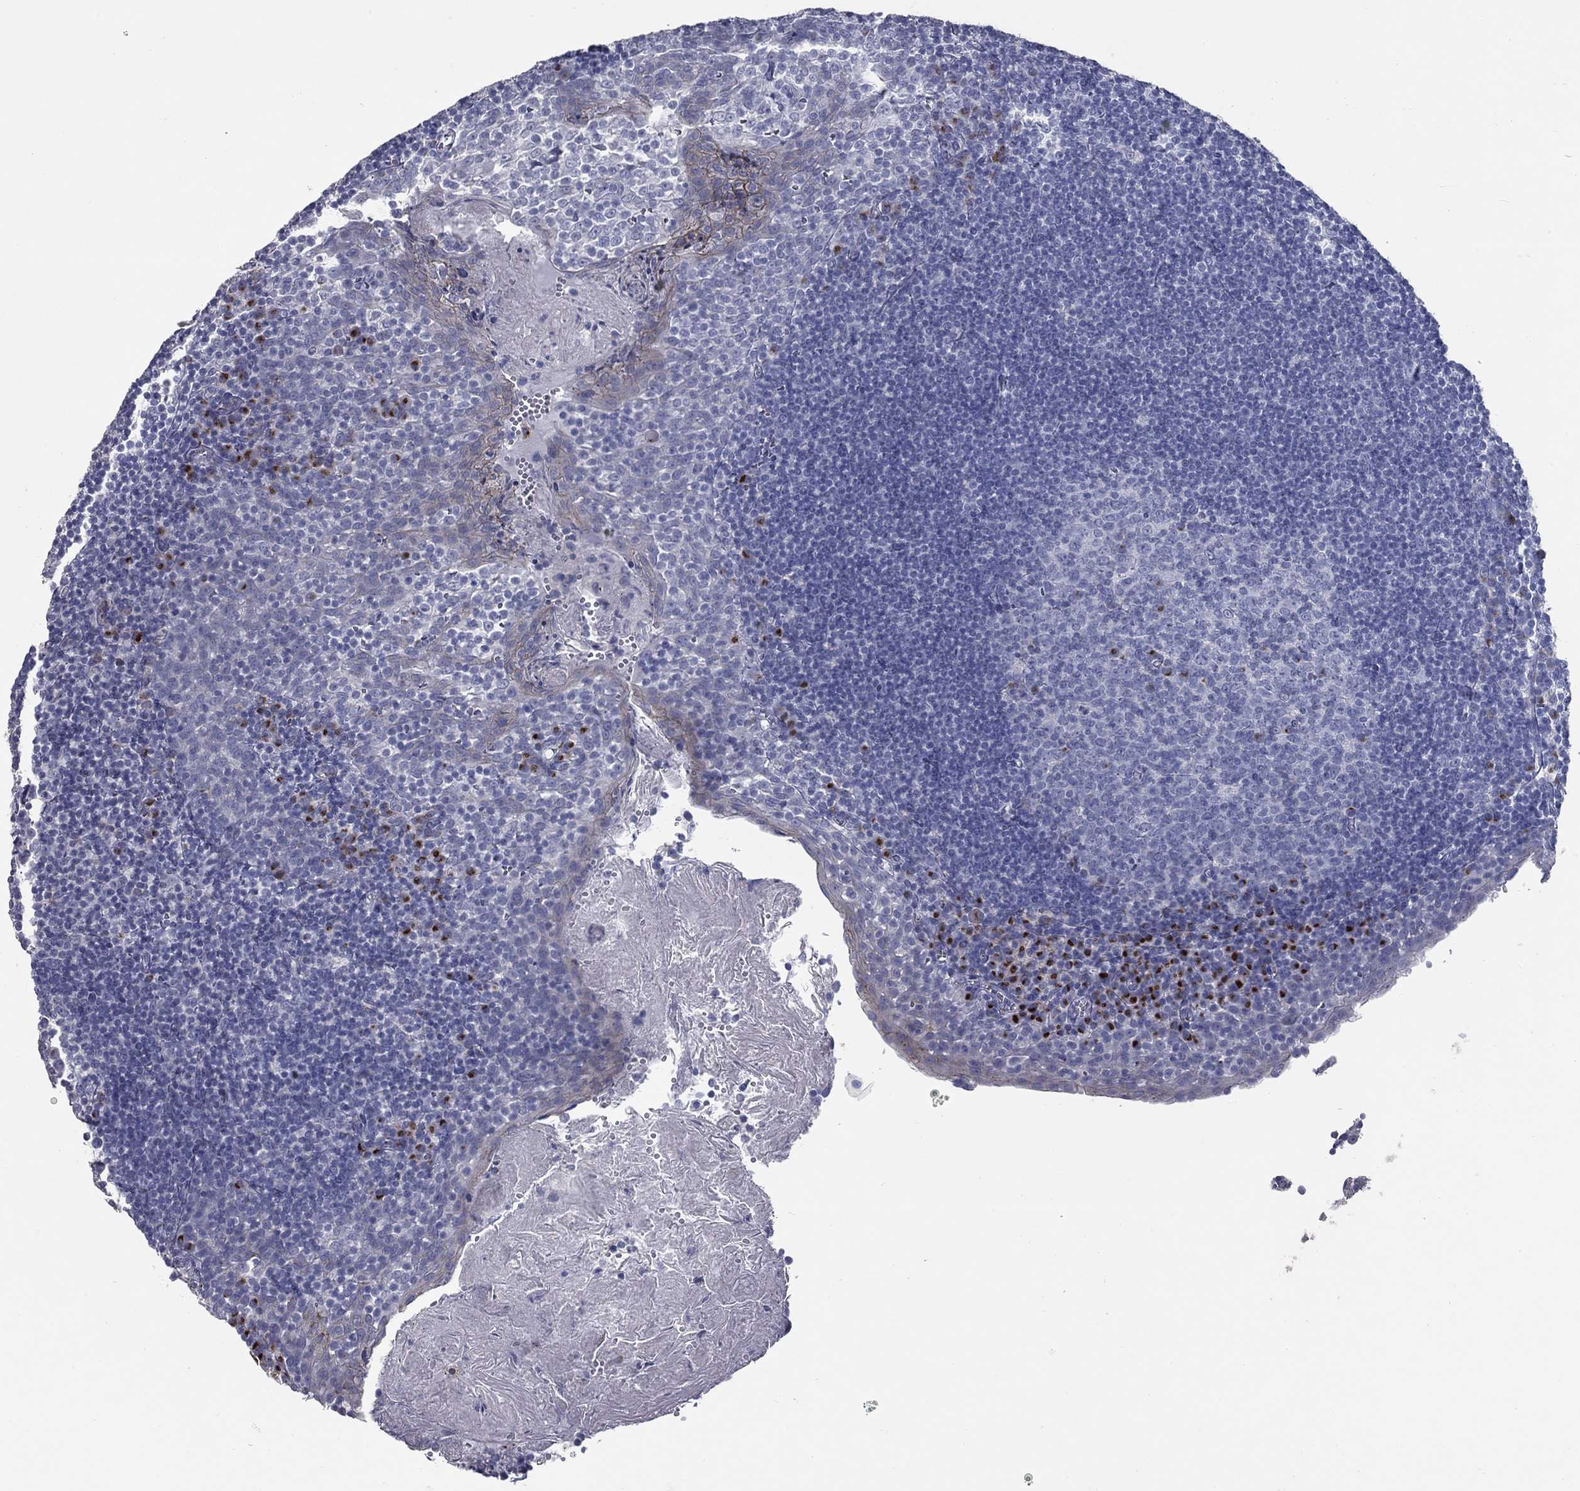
{"staining": {"intensity": "moderate", "quantity": "<25%", "location": "nuclear"}, "tissue": "lymph node", "cell_type": "Germinal center cells", "image_type": "normal", "snomed": [{"axis": "morphology", "description": "Normal tissue, NOS"}, {"axis": "topography", "description": "Lymph node"}], "caption": "Immunohistochemical staining of benign lymph node reveals moderate nuclear protein positivity in about <25% of germinal center cells.", "gene": "TAC1", "patient": {"sex": "female", "age": 21}}